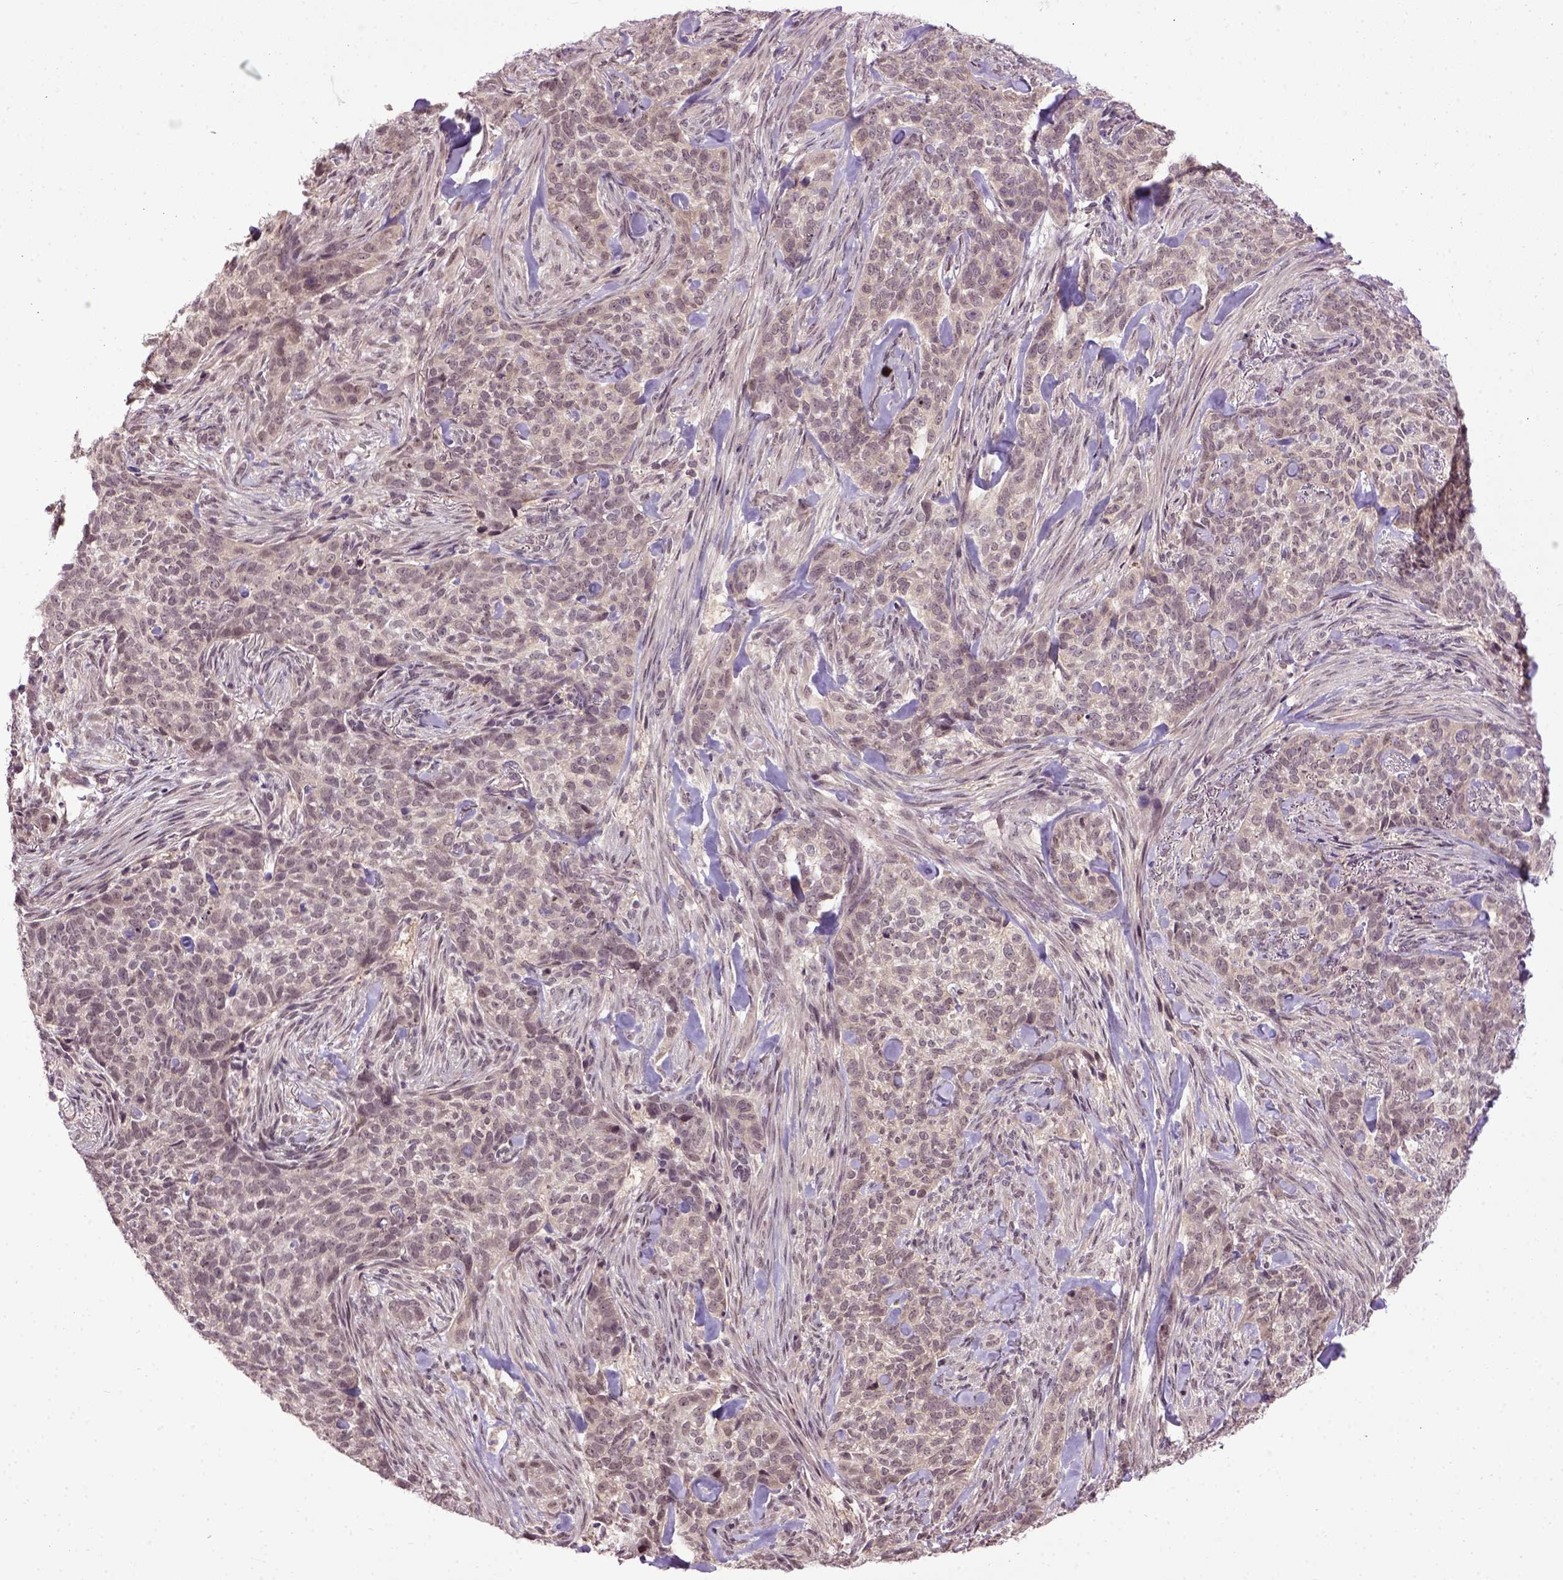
{"staining": {"intensity": "weak", "quantity": "<25%", "location": "cytoplasmic/membranous"}, "tissue": "skin cancer", "cell_type": "Tumor cells", "image_type": "cancer", "snomed": [{"axis": "morphology", "description": "Basal cell carcinoma"}, {"axis": "topography", "description": "Skin"}], "caption": "The micrograph reveals no significant positivity in tumor cells of skin cancer (basal cell carcinoma). Brightfield microscopy of immunohistochemistry stained with DAB (3,3'-diaminobenzidine) (brown) and hematoxylin (blue), captured at high magnification.", "gene": "RAB43", "patient": {"sex": "female", "age": 69}}